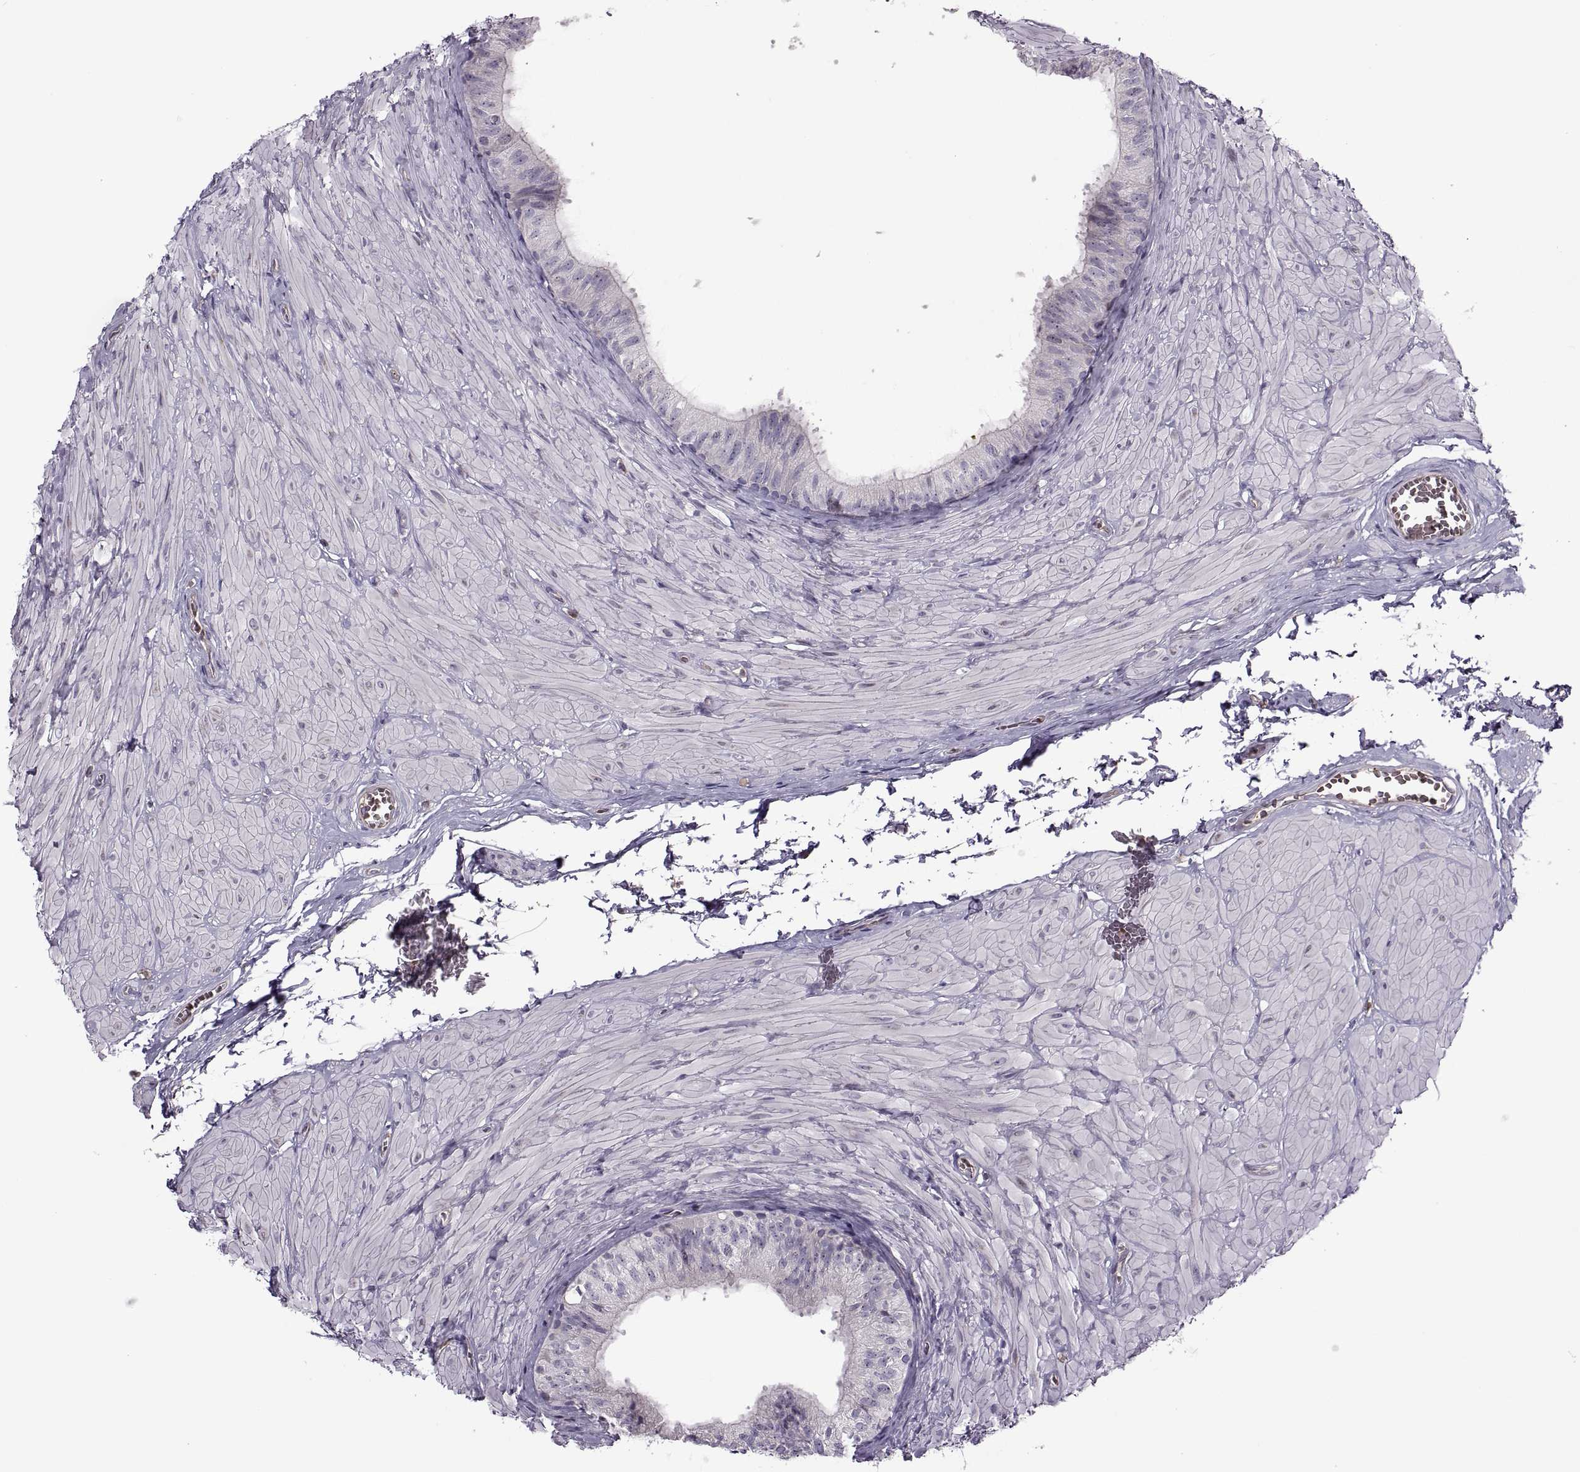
{"staining": {"intensity": "negative", "quantity": "none", "location": "none"}, "tissue": "epididymis", "cell_type": "Glandular cells", "image_type": "normal", "snomed": [{"axis": "morphology", "description": "Normal tissue, NOS"}, {"axis": "topography", "description": "Epididymis"}, {"axis": "topography", "description": "Vas deferens"}], "caption": "Immunohistochemistry histopathology image of benign human epididymis stained for a protein (brown), which exhibits no positivity in glandular cells. (Stains: DAB immunohistochemistry (IHC) with hematoxylin counter stain, Microscopy: brightfield microscopy at high magnification).", "gene": "SLC2A14", "patient": {"sex": "male", "age": 23}}